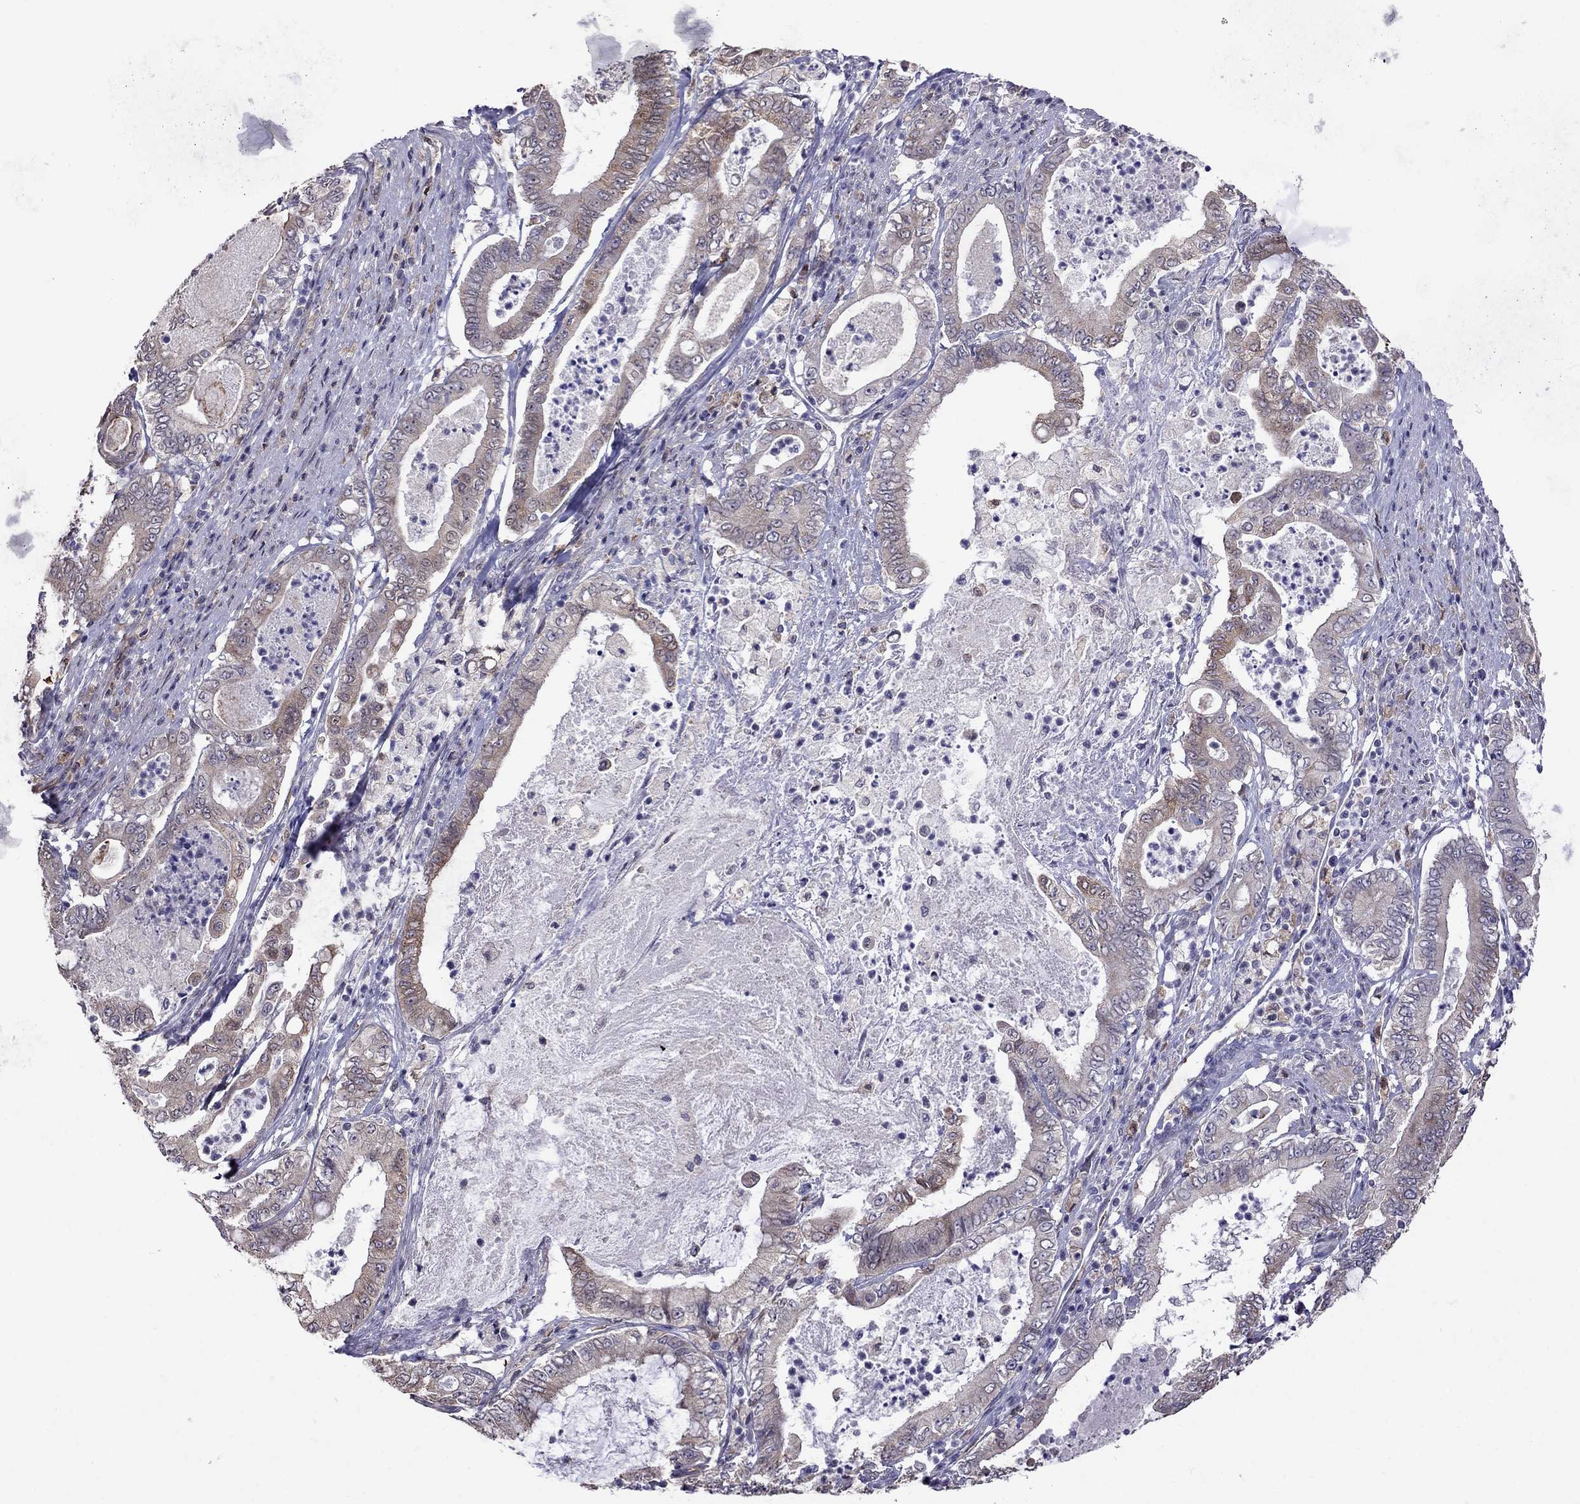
{"staining": {"intensity": "moderate", "quantity": ">75%", "location": "cytoplasmic/membranous"}, "tissue": "pancreatic cancer", "cell_type": "Tumor cells", "image_type": "cancer", "snomed": [{"axis": "morphology", "description": "Adenocarcinoma, NOS"}, {"axis": "topography", "description": "Pancreas"}], "caption": "Protein expression analysis of human pancreatic cancer (adenocarcinoma) reveals moderate cytoplasmic/membranous staining in about >75% of tumor cells.", "gene": "ADAM28", "patient": {"sex": "male", "age": 71}}